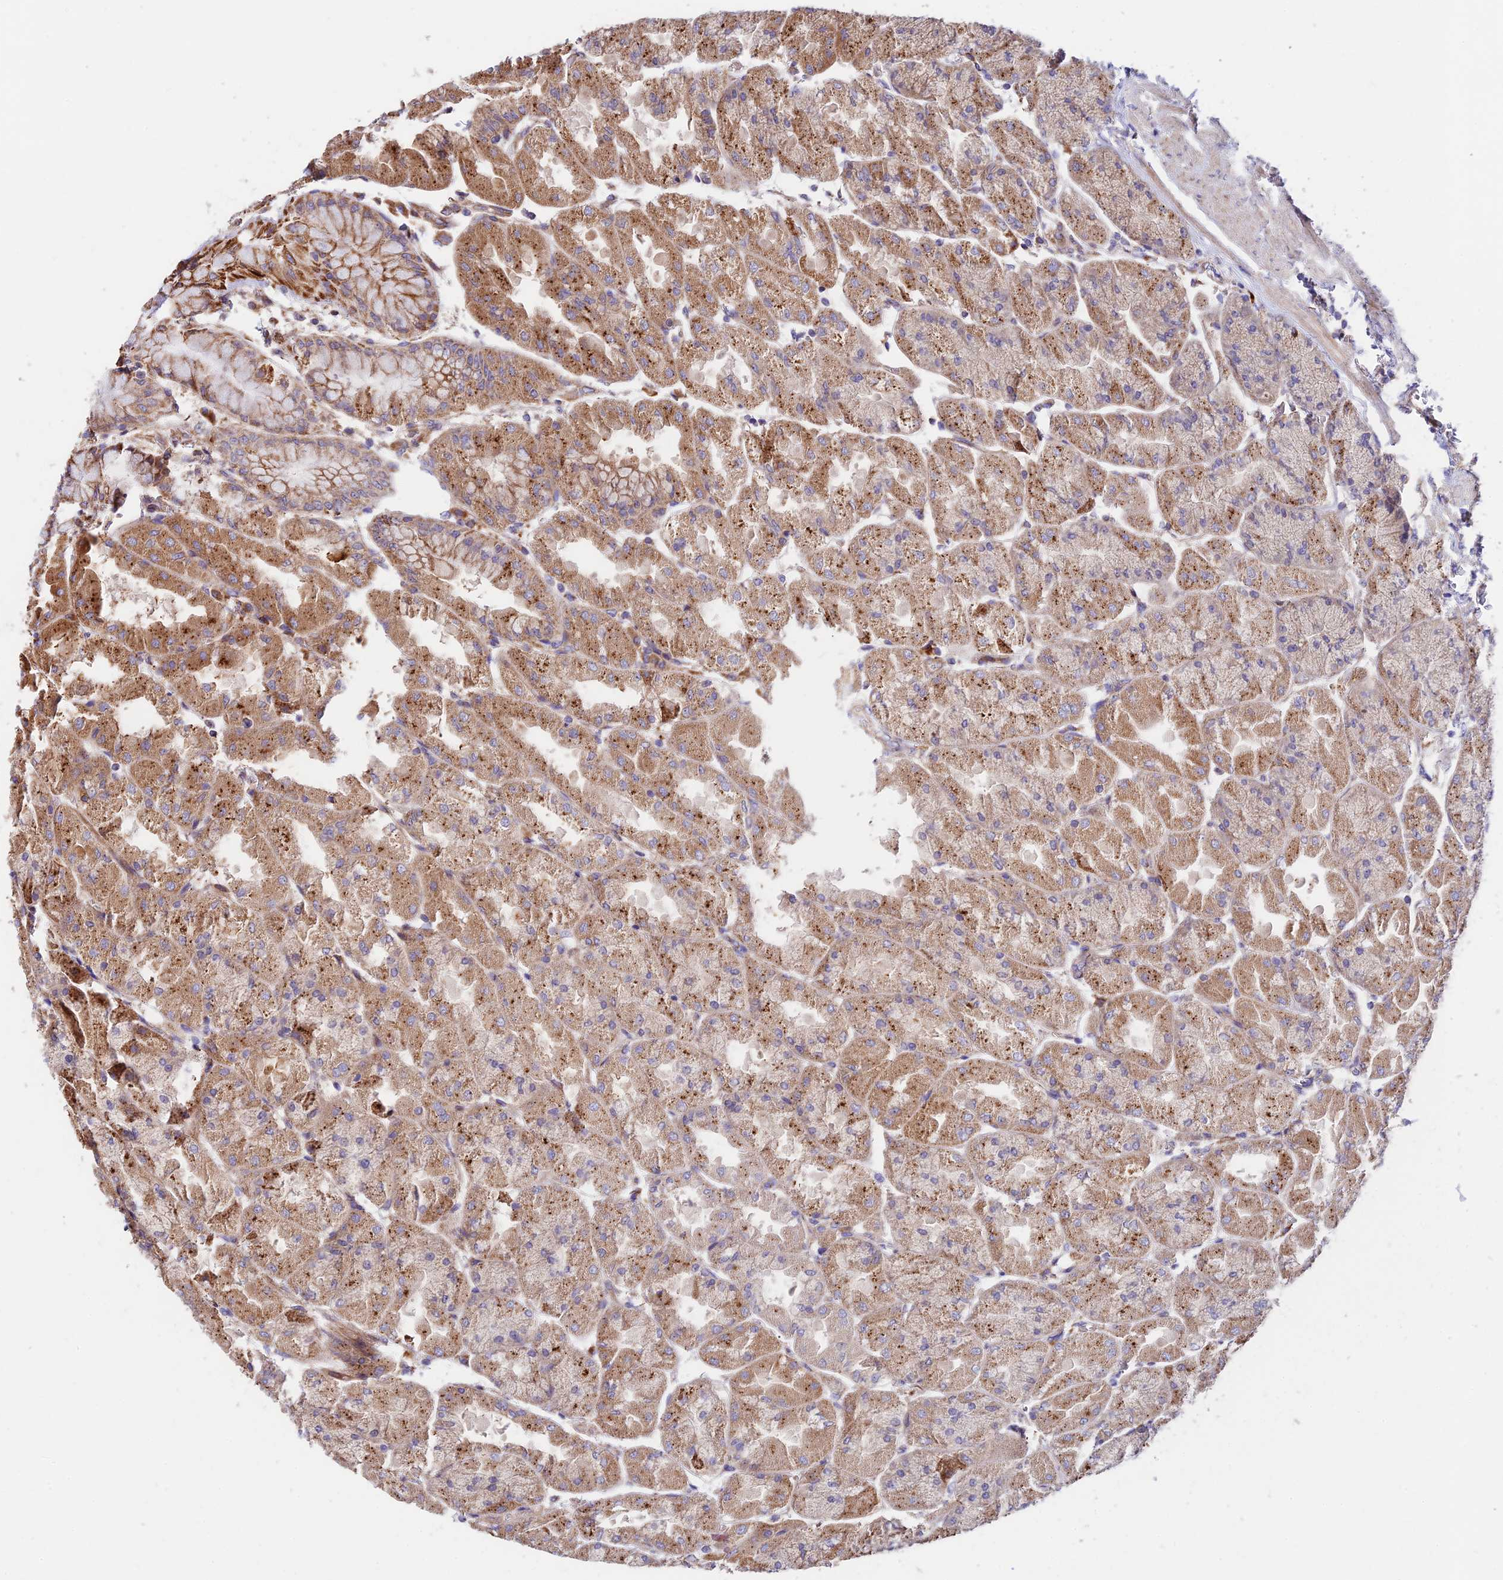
{"staining": {"intensity": "strong", "quantity": "25%-75%", "location": "cytoplasmic/membranous"}, "tissue": "stomach", "cell_type": "Glandular cells", "image_type": "normal", "snomed": [{"axis": "morphology", "description": "Normal tissue, NOS"}, {"axis": "topography", "description": "Stomach"}], "caption": "Immunohistochemistry image of normal human stomach stained for a protein (brown), which shows high levels of strong cytoplasmic/membranous expression in approximately 25%-75% of glandular cells.", "gene": "VPS13C", "patient": {"sex": "female", "age": 61}}